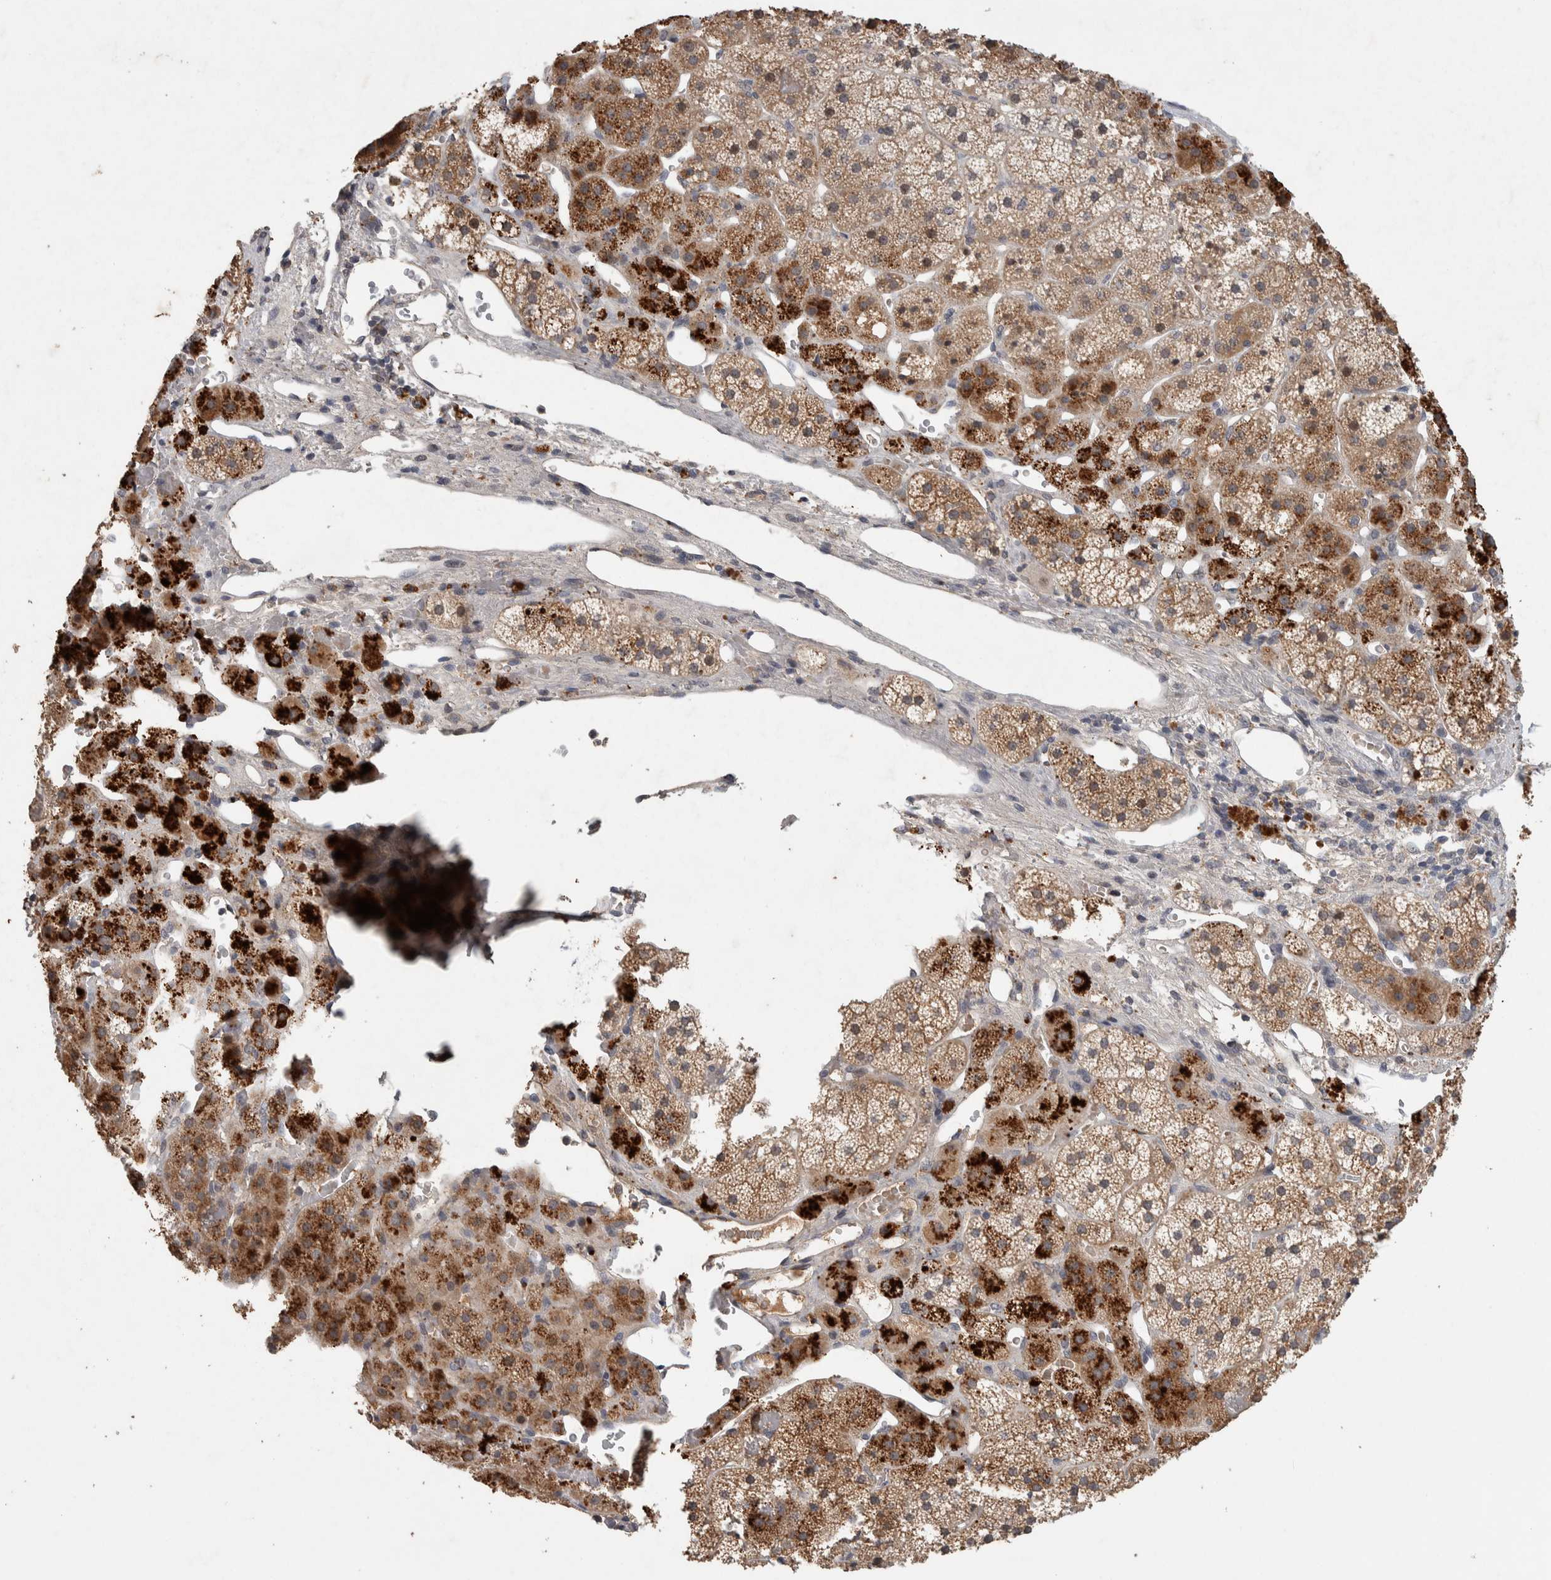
{"staining": {"intensity": "strong", "quantity": "25%-75%", "location": "cytoplasmic/membranous"}, "tissue": "adrenal gland", "cell_type": "Glandular cells", "image_type": "normal", "snomed": [{"axis": "morphology", "description": "Normal tissue, NOS"}, {"axis": "topography", "description": "Adrenal gland"}], "caption": "Brown immunohistochemical staining in benign adrenal gland demonstrates strong cytoplasmic/membranous expression in about 25%-75% of glandular cells. (IHC, brightfield microscopy, high magnification).", "gene": "CHRM3", "patient": {"sex": "female", "age": 44}}